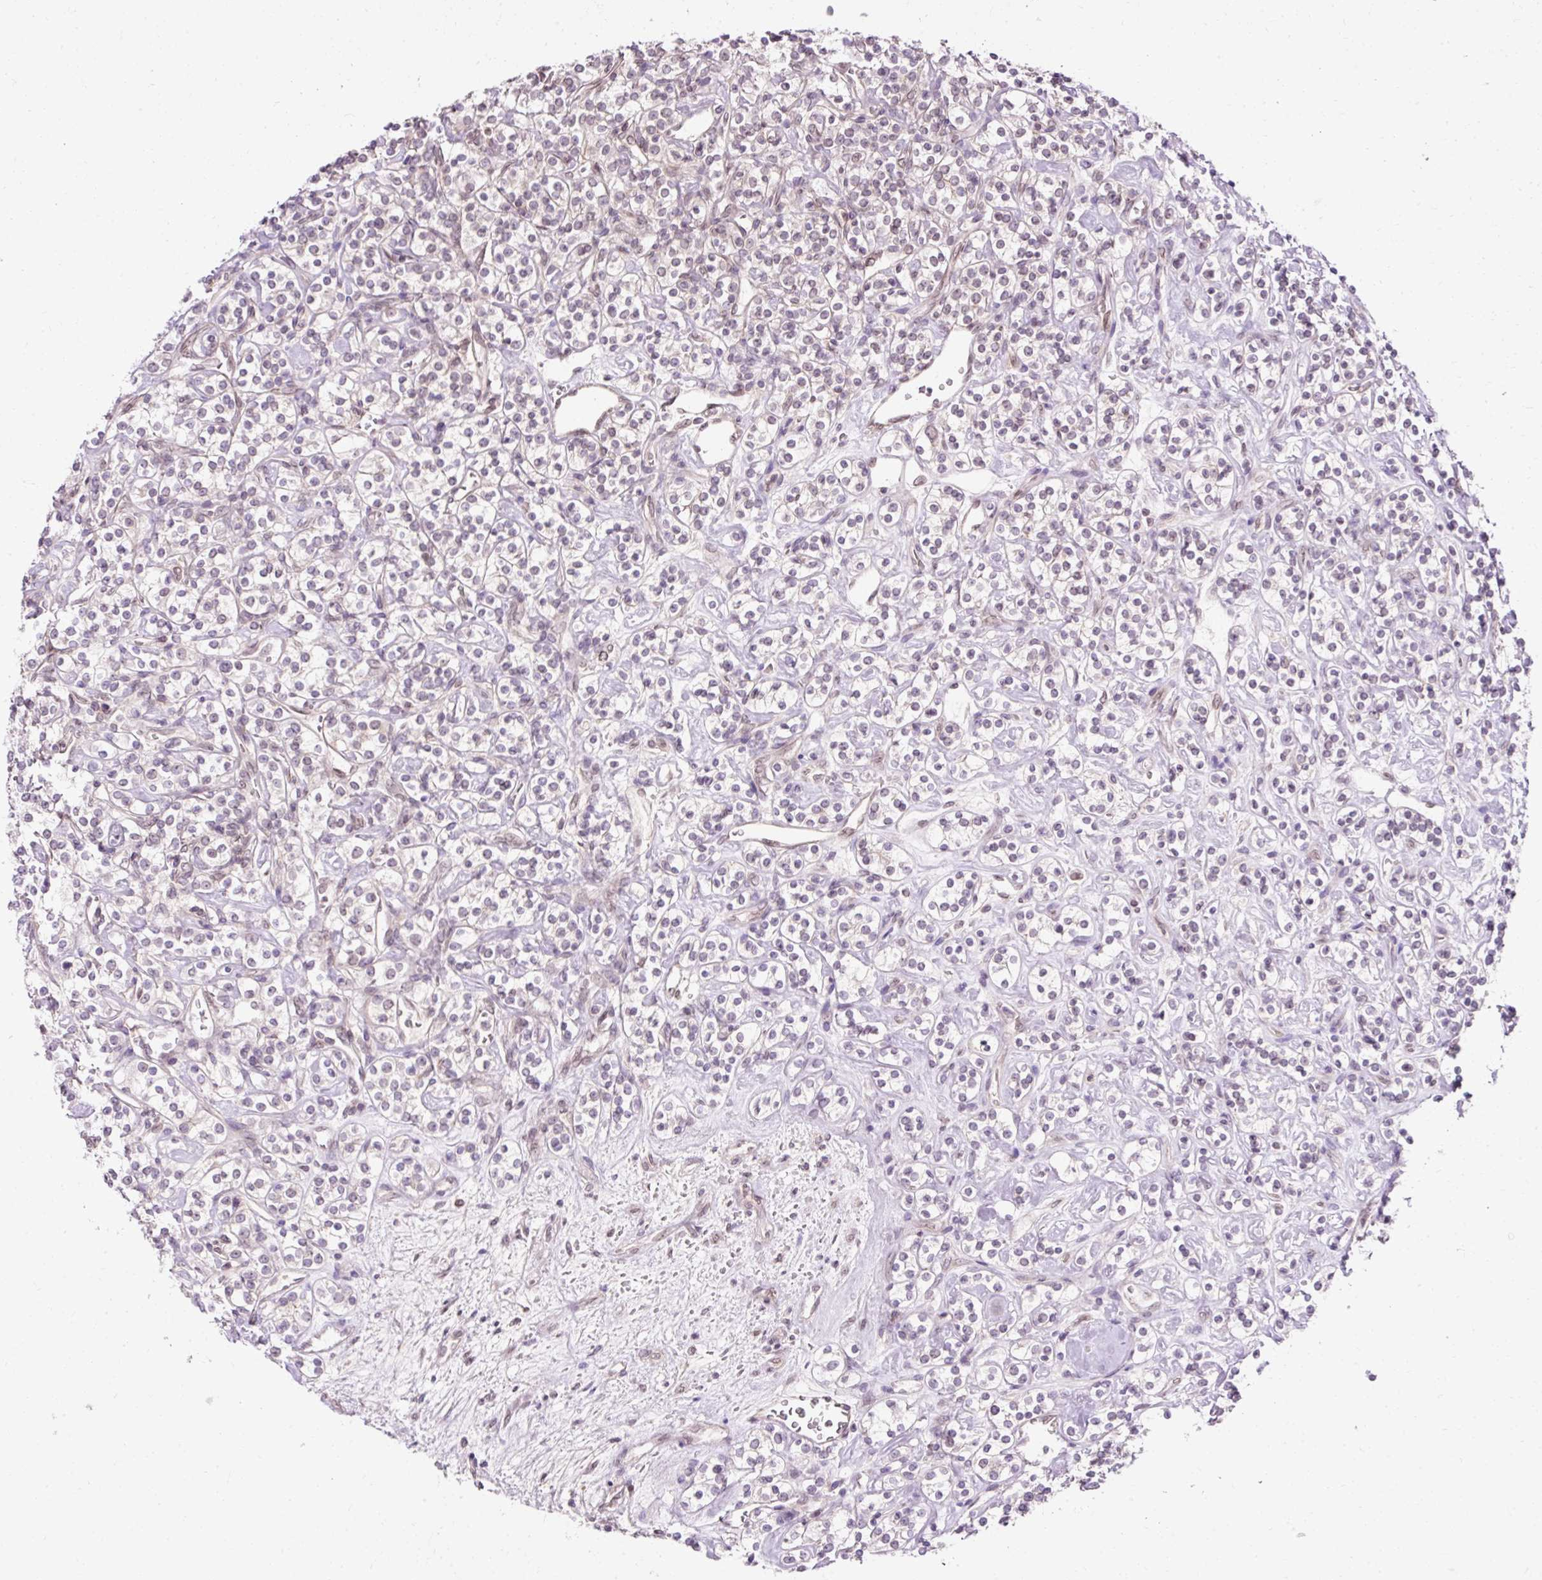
{"staining": {"intensity": "negative", "quantity": "none", "location": "none"}, "tissue": "renal cancer", "cell_type": "Tumor cells", "image_type": "cancer", "snomed": [{"axis": "morphology", "description": "Adenocarcinoma, NOS"}, {"axis": "topography", "description": "Kidney"}], "caption": "A high-resolution image shows IHC staining of renal cancer, which demonstrates no significant positivity in tumor cells.", "gene": "ZNF610", "patient": {"sex": "male", "age": 77}}